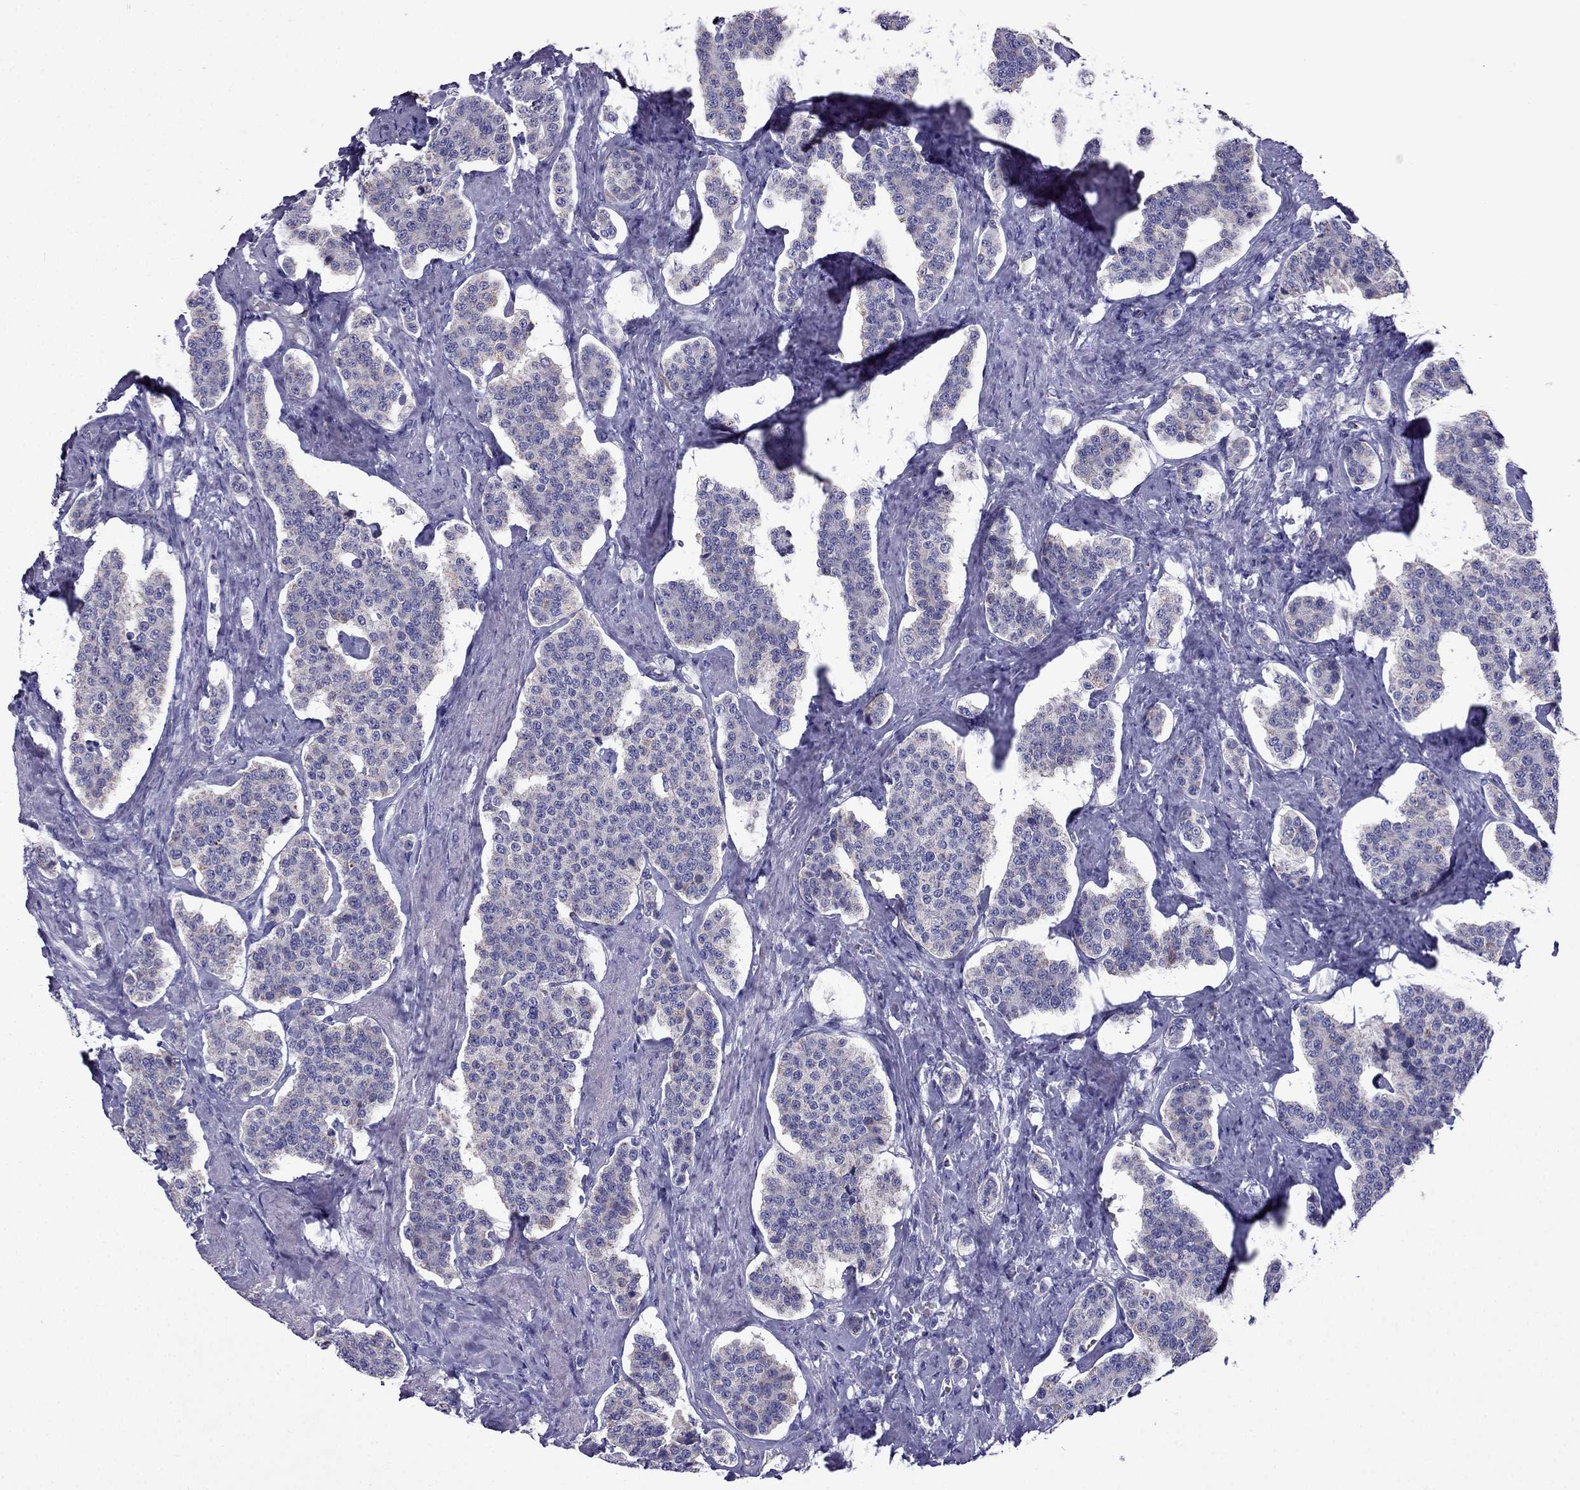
{"staining": {"intensity": "negative", "quantity": "none", "location": "none"}, "tissue": "carcinoid", "cell_type": "Tumor cells", "image_type": "cancer", "snomed": [{"axis": "morphology", "description": "Carcinoid, malignant, NOS"}, {"axis": "topography", "description": "Small intestine"}], "caption": "Tumor cells show no significant protein staining in carcinoid.", "gene": "DSC1", "patient": {"sex": "female", "age": 58}}